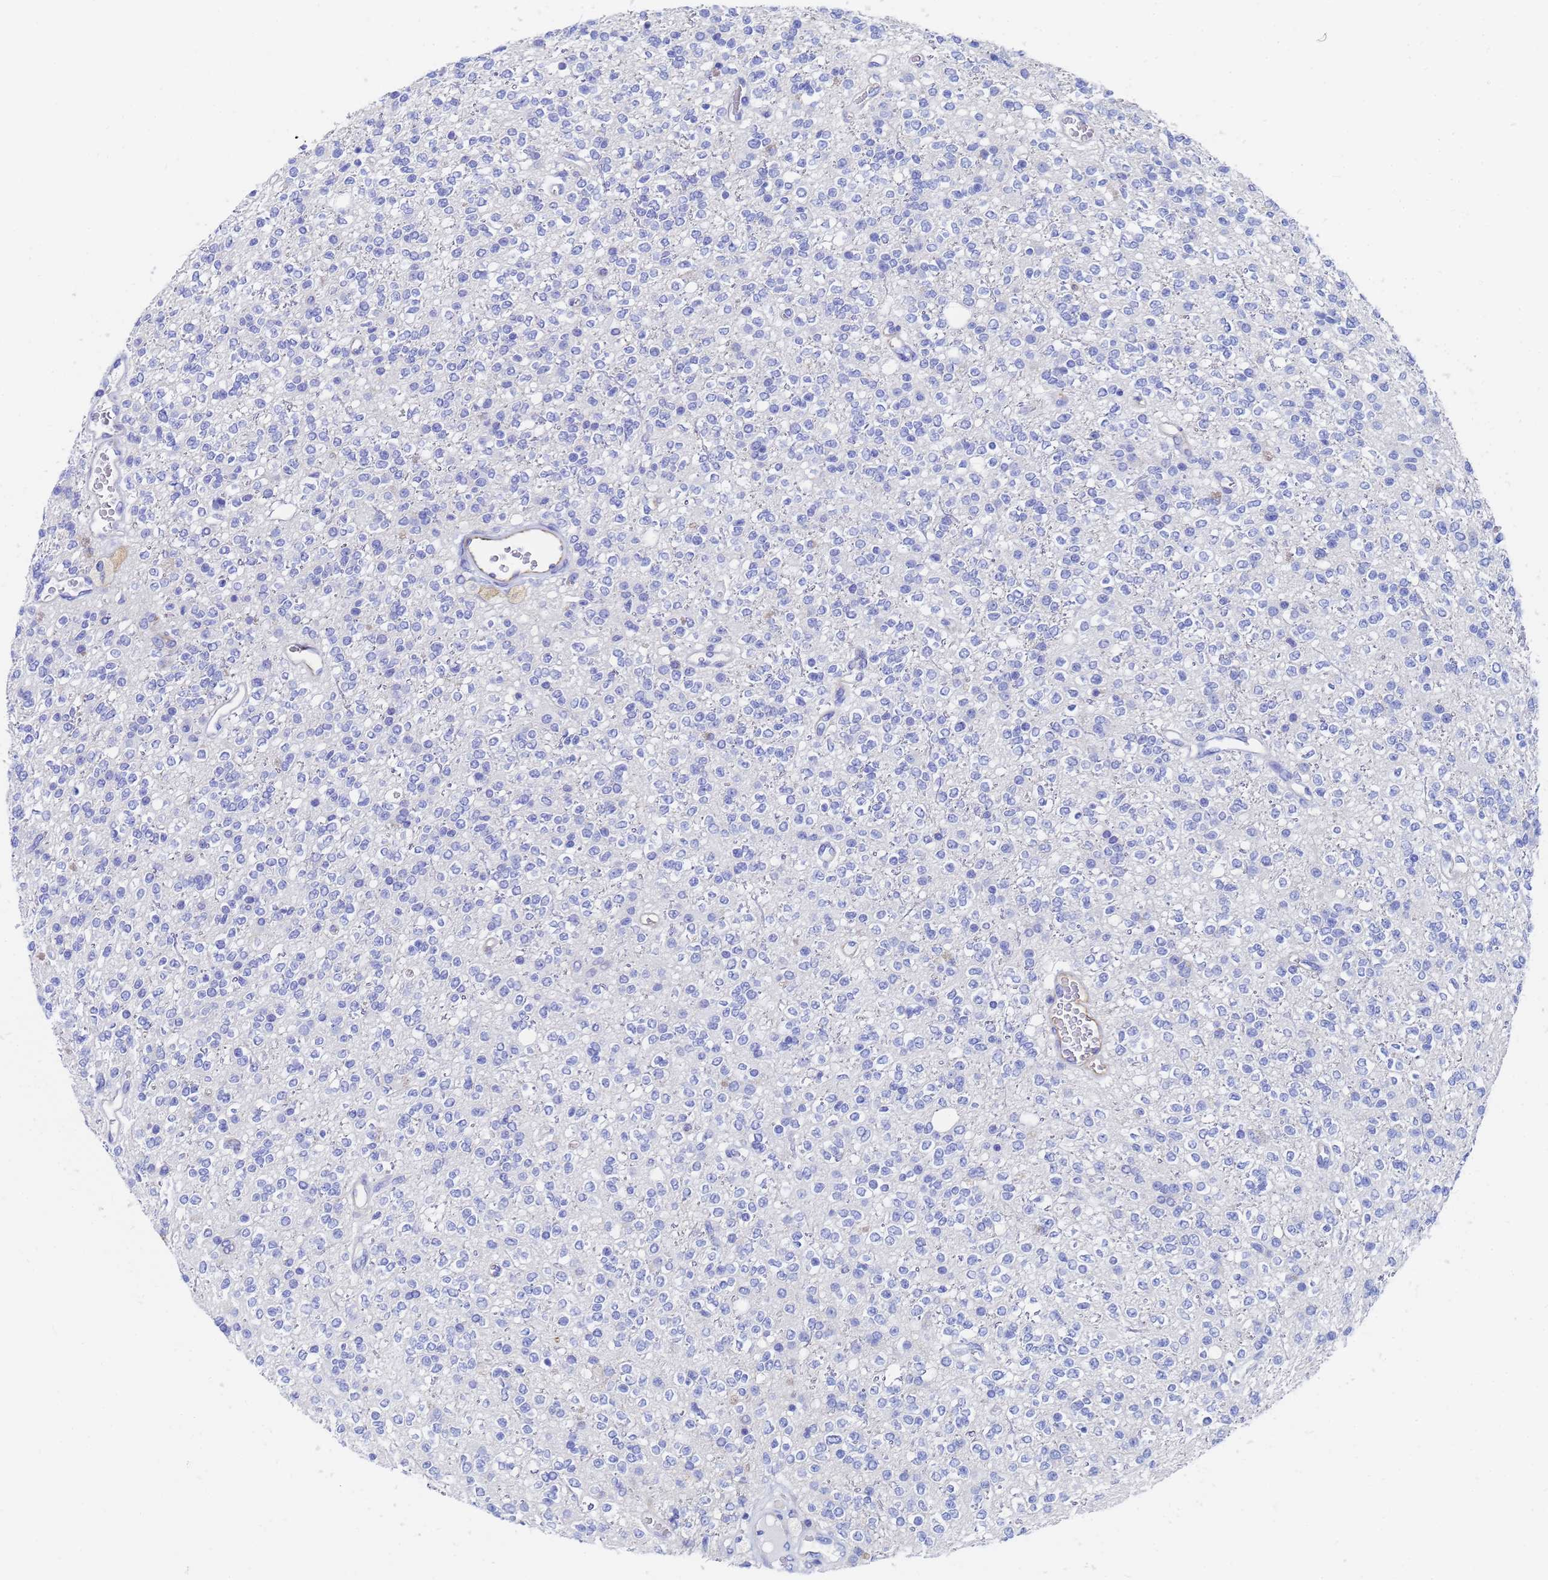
{"staining": {"intensity": "negative", "quantity": "none", "location": "none"}, "tissue": "glioma", "cell_type": "Tumor cells", "image_type": "cancer", "snomed": [{"axis": "morphology", "description": "Glioma, malignant, High grade"}, {"axis": "topography", "description": "Brain"}], "caption": "The immunohistochemistry (IHC) histopathology image has no significant staining in tumor cells of malignant glioma (high-grade) tissue.", "gene": "GCHFR", "patient": {"sex": "male", "age": 34}}